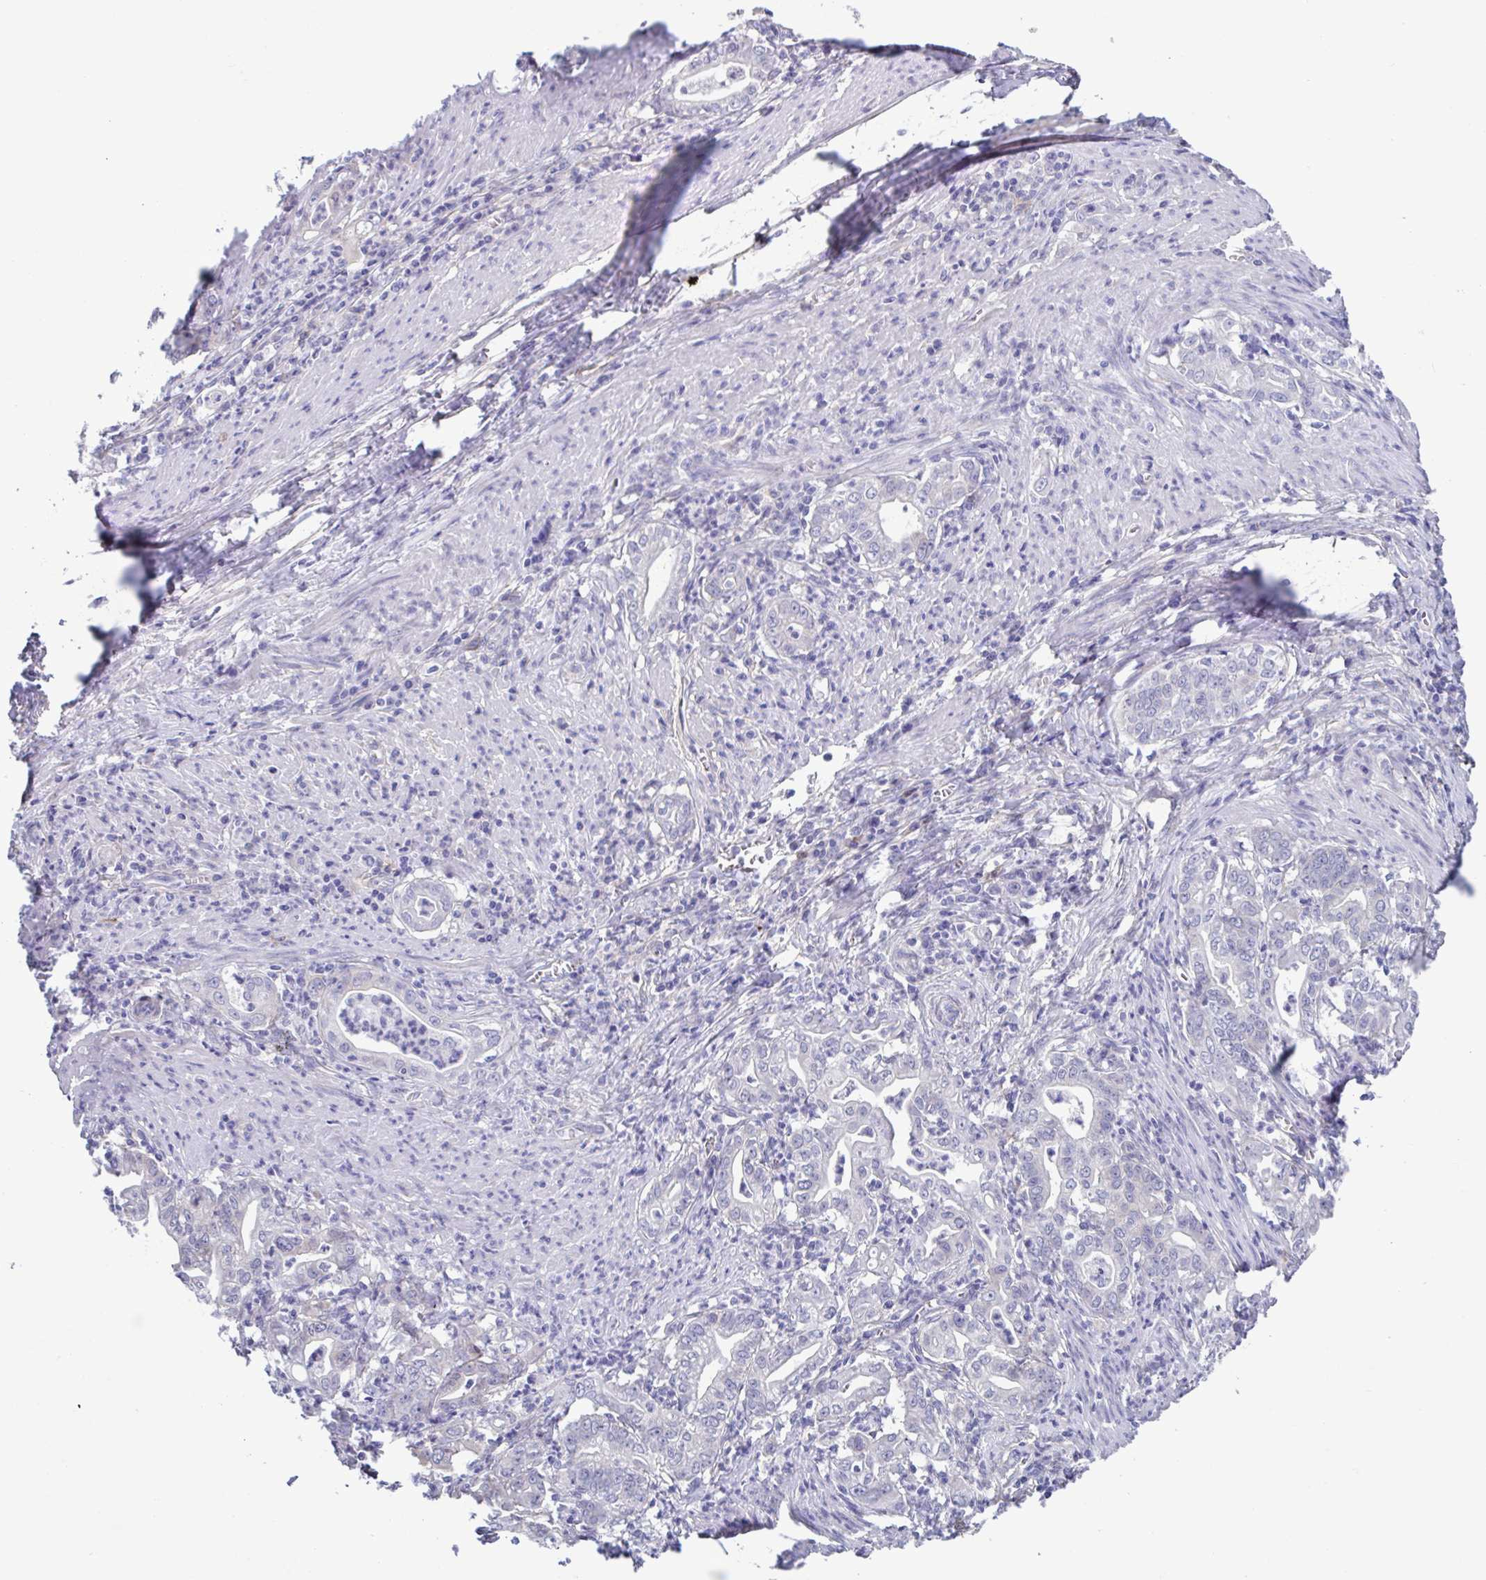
{"staining": {"intensity": "negative", "quantity": "none", "location": "none"}, "tissue": "stomach cancer", "cell_type": "Tumor cells", "image_type": "cancer", "snomed": [{"axis": "morphology", "description": "Adenocarcinoma, NOS"}, {"axis": "topography", "description": "Stomach, upper"}], "caption": "The micrograph displays no staining of tumor cells in stomach adenocarcinoma.", "gene": "LPIN3", "patient": {"sex": "female", "age": 79}}